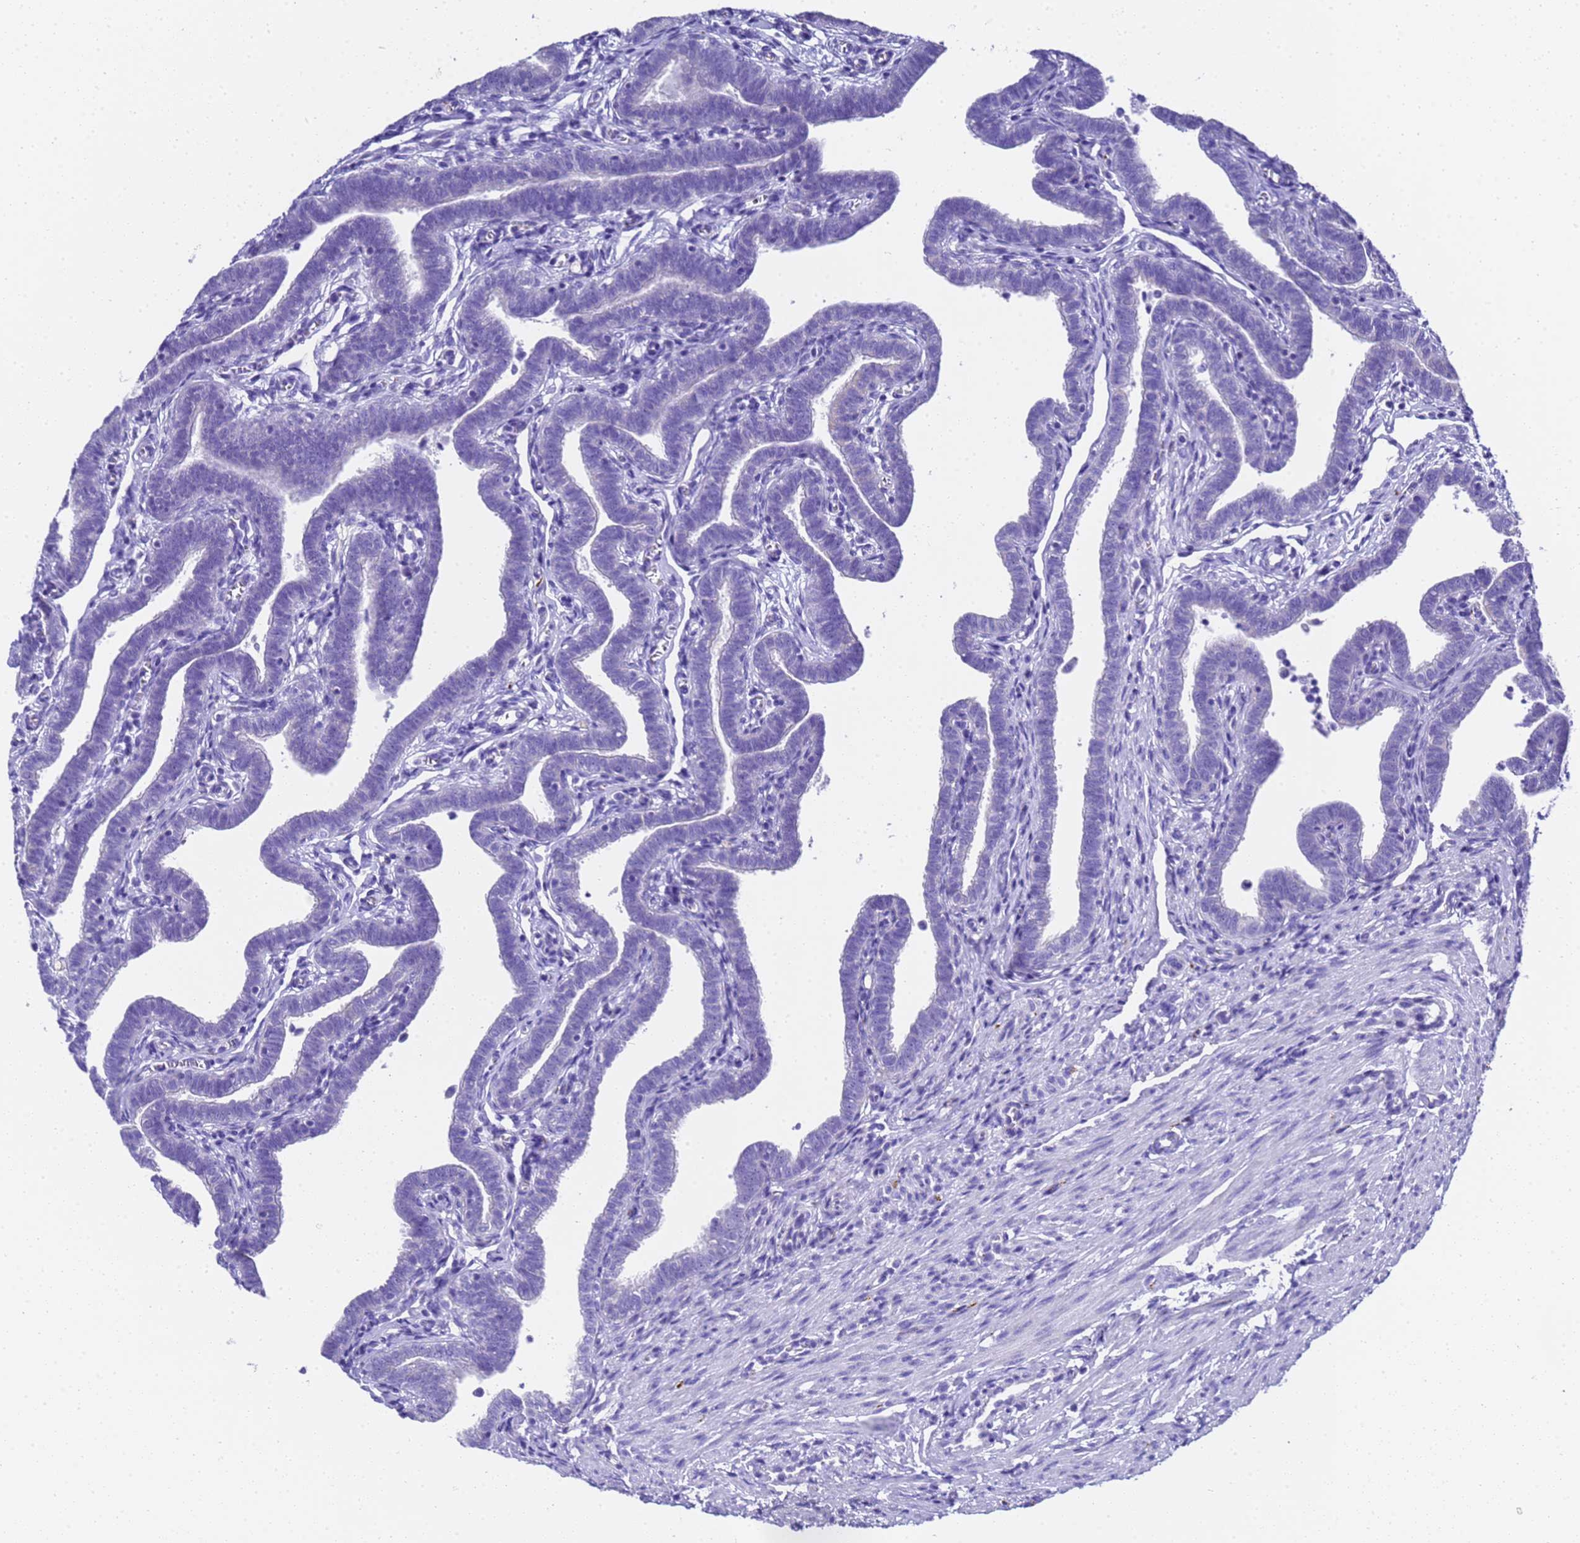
{"staining": {"intensity": "negative", "quantity": "none", "location": "none"}, "tissue": "fallopian tube", "cell_type": "Glandular cells", "image_type": "normal", "snomed": [{"axis": "morphology", "description": "Normal tissue, NOS"}, {"axis": "topography", "description": "Fallopian tube"}], "caption": "Glandular cells show no significant positivity in benign fallopian tube.", "gene": "FAM72A", "patient": {"sex": "female", "age": 36}}